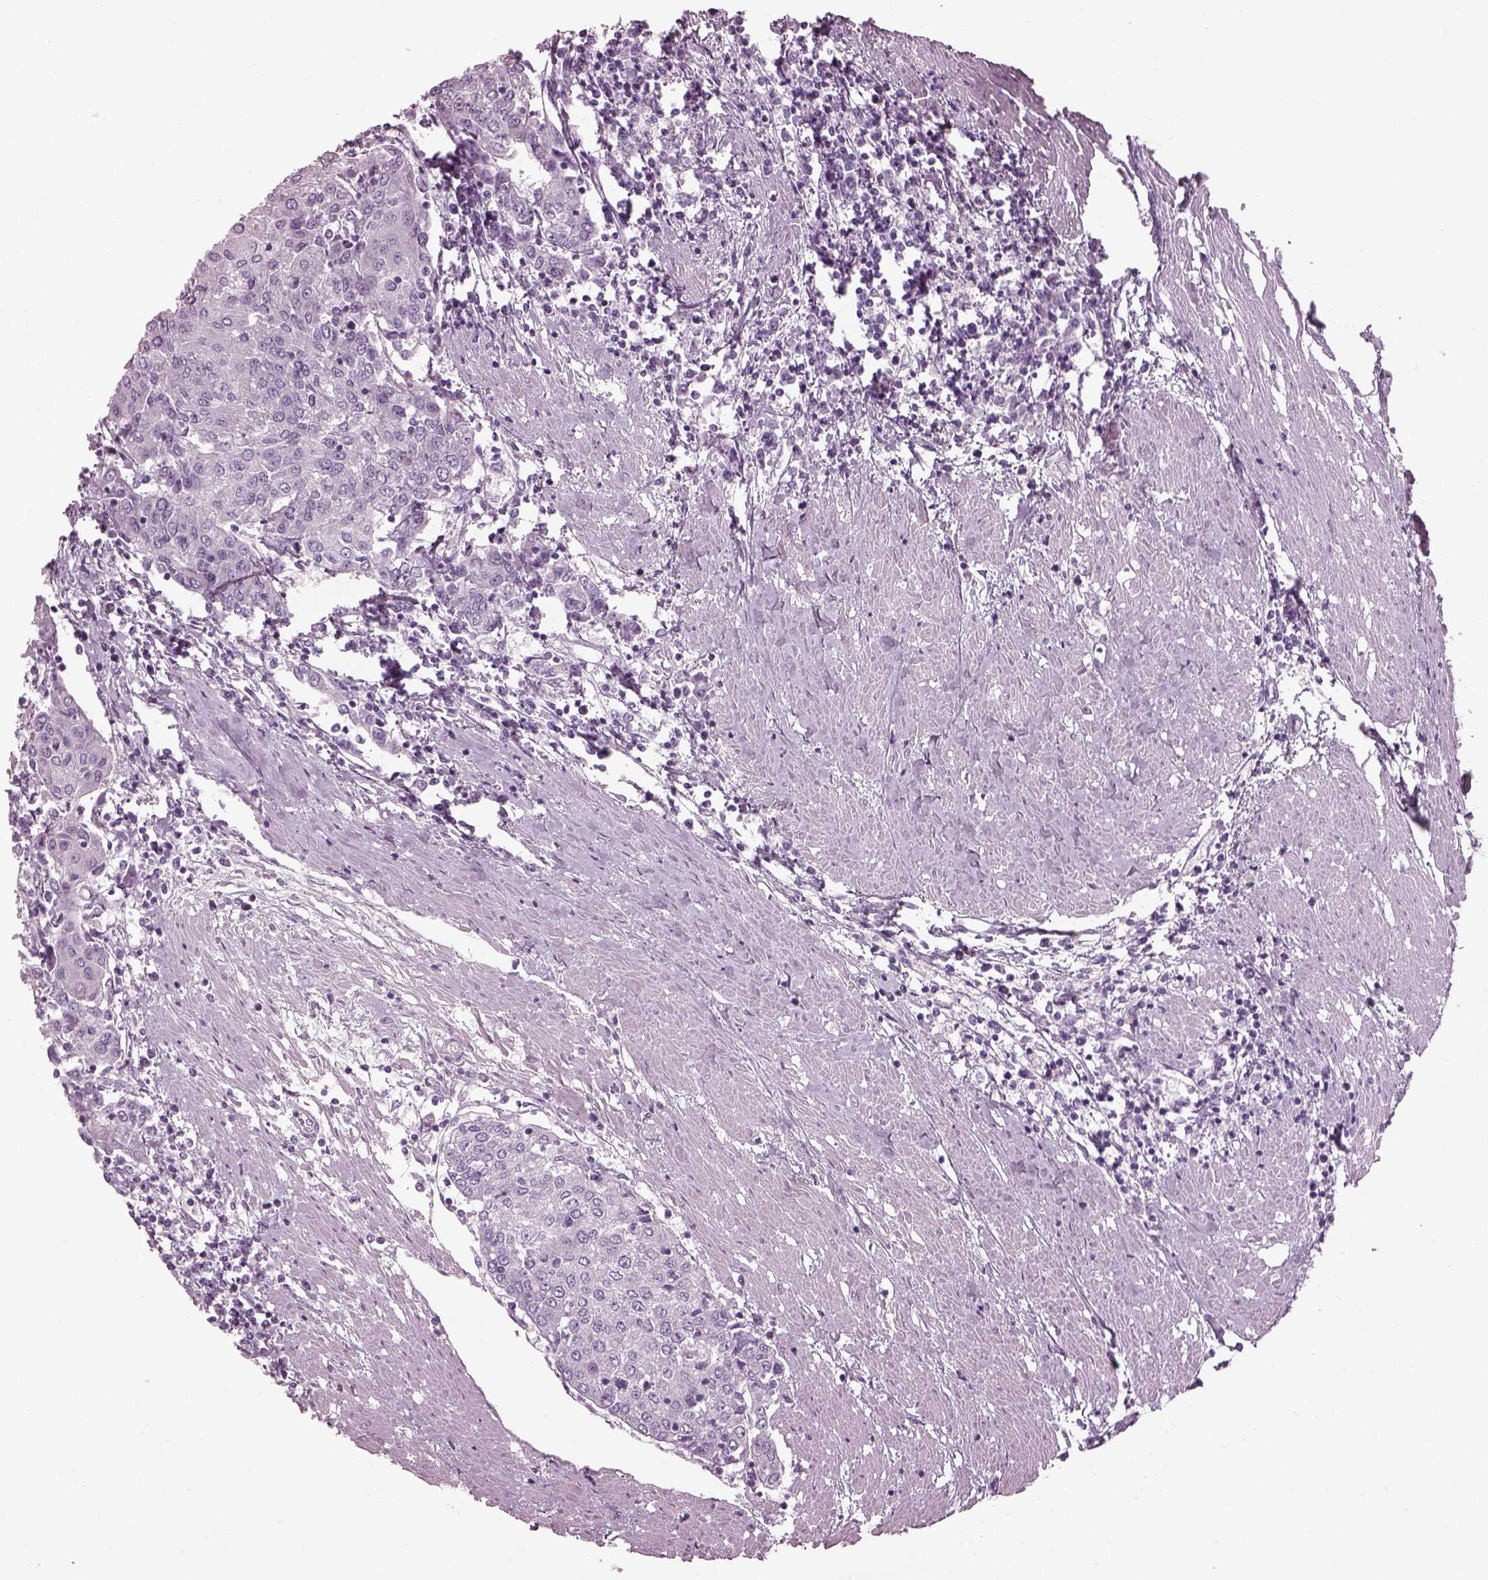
{"staining": {"intensity": "negative", "quantity": "none", "location": "none"}, "tissue": "urothelial cancer", "cell_type": "Tumor cells", "image_type": "cancer", "snomed": [{"axis": "morphology", "description": "Urothelial carcinoma, High grade"}, {"axis": "topography", "description": "Urinary bladder"}], "caption": "This is a histopathology image of IHC staining of urothelial cancer, which shows no positivity in tumor cells. Brightfield microscopy of IHC stained with DAB (brown) and hematoxylin (blue), captured at high magnification.", "gene": "PDC", "patient": {"sex": "female", "age": 85}}